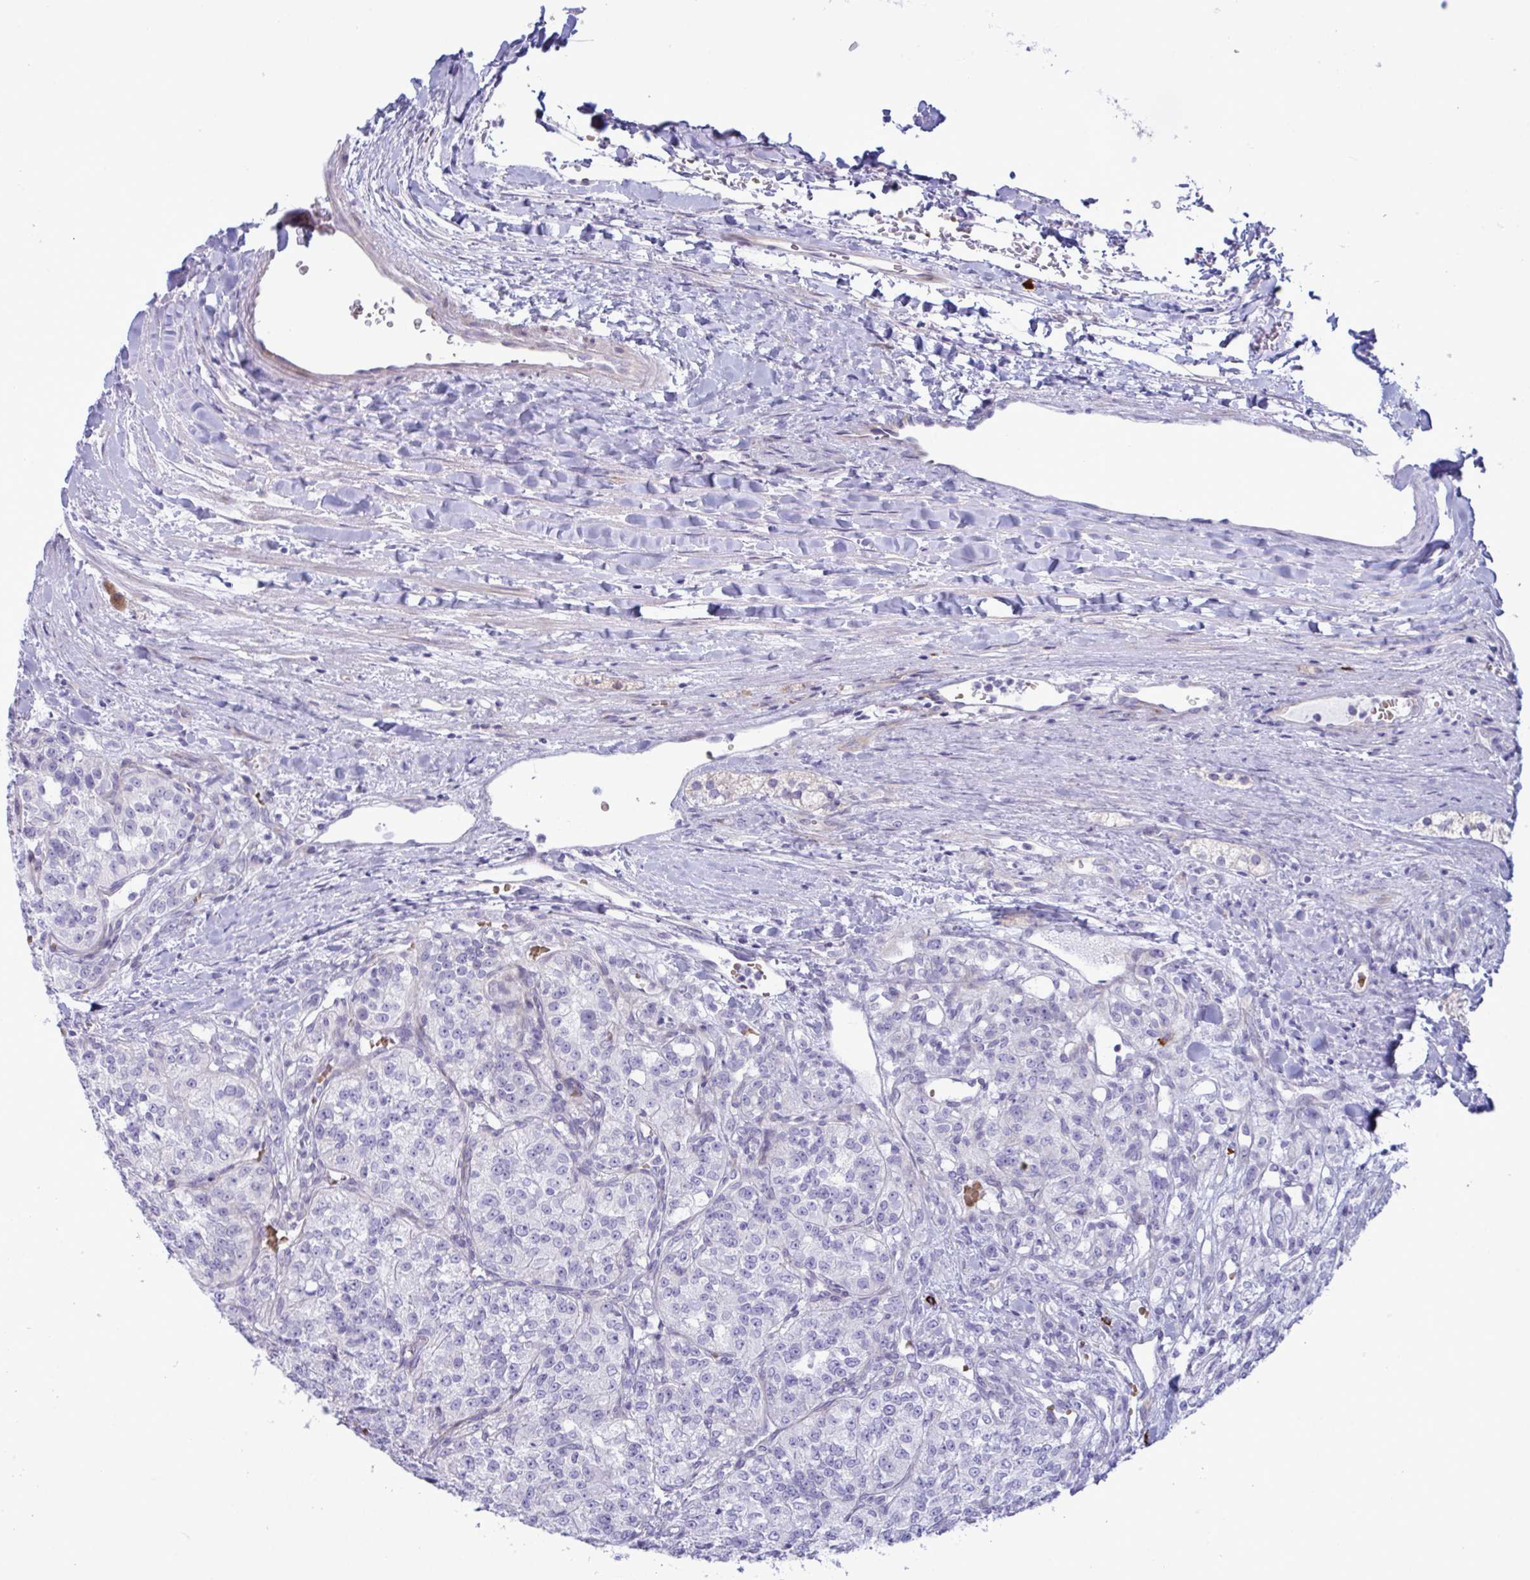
{"staining": {"intensity": "negative", "quantity": "none", "location": "none"}, "tissue": "renal cancer", "cell_type": "Tumor cells", "image_type": "cancer", "snomed": [{"axis": "morphology", "description": "Adenocarcinoma, NOS"}, {"axis": "topography", "description": "Kidney"}], "caption": "This is an immunohistochemistry micrograph of human renal cancer. There is no expression in tumor cells.", "gene": "ZNF684", "patient": {"sex": "female", "age": 63}}